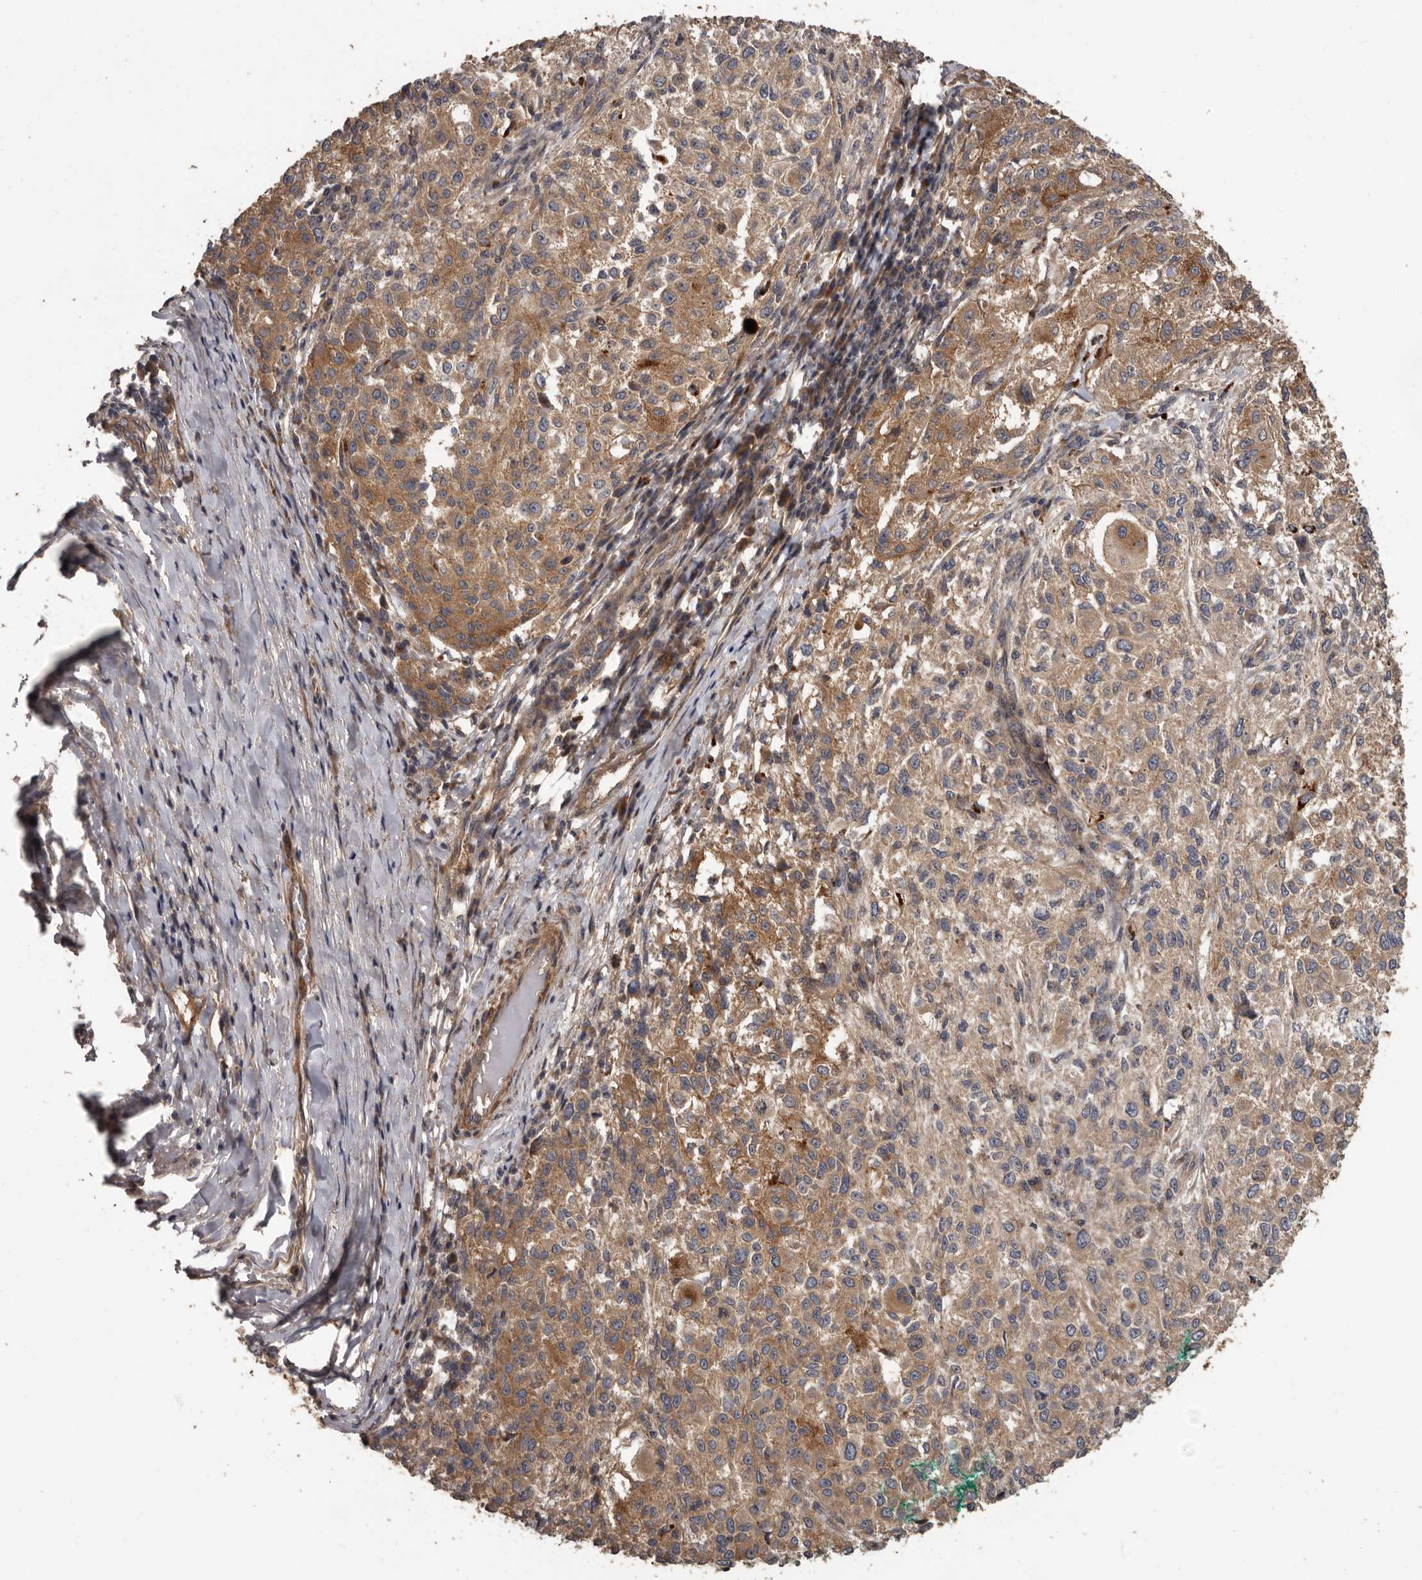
{"staining": {"intensity": "moderate", "quantity": ">75%", "location": "cytoplasmic/membranous"}, "tissue": "melanoma", "cell_type": "Tumor cells", "image_type": "cancer", "snomed": [{"axis": "morphology", "description": "Necrosis, NOS"}, {"axis": "morphology", "description": "Malignant melanoma, NOS"}, {"axis": "topography", "description": "Skin"}], "caption": "Malignant melanoma stained with a protein marker demonstrates moderate staining in tumor cells.", "gene": "ARHGEF5", "patient": {"sex": "female", "age": 87}}